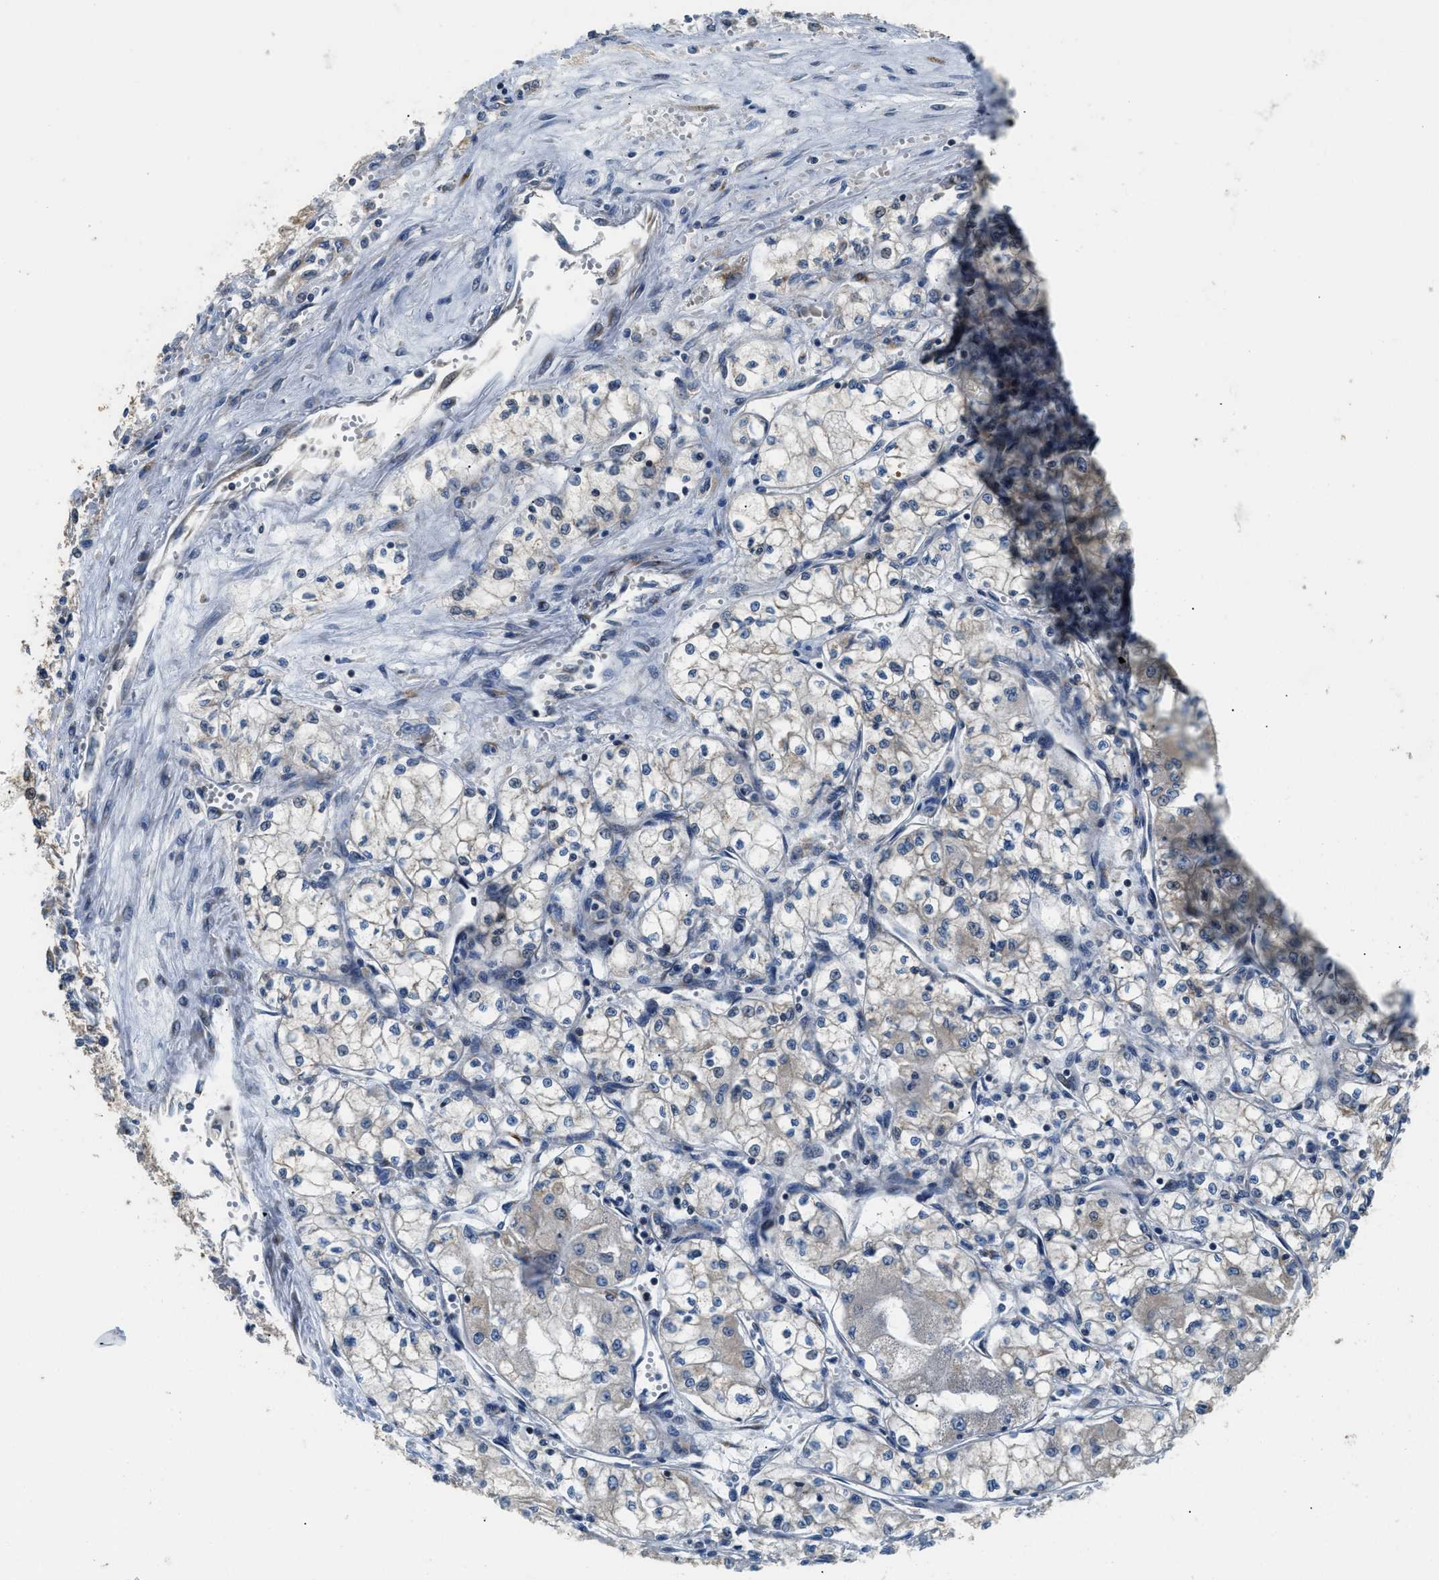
{"staining": {"intensity": "negative", "quantity": "none", "location": "none"}, "tissue": "renal cancer", "cell_type": "Tumor cells", "image_type": "cancer", "snomed": [{"axis": "morphology", "description": "Normal tissue, NOS"}, {"axis": "morphology", "description": "Adenocarcinoma, NOS"}, {"axis": "topography", "description": "Kidney"}], "caption": "DAB (3,3'-diaminobenzidine) immunohistochemical staining of human renal cancer (adenocarcinoma) shows no significant staining in tumor cells.", "gene": "FUT8", "patient": {"sex": "male", "age": 59}}